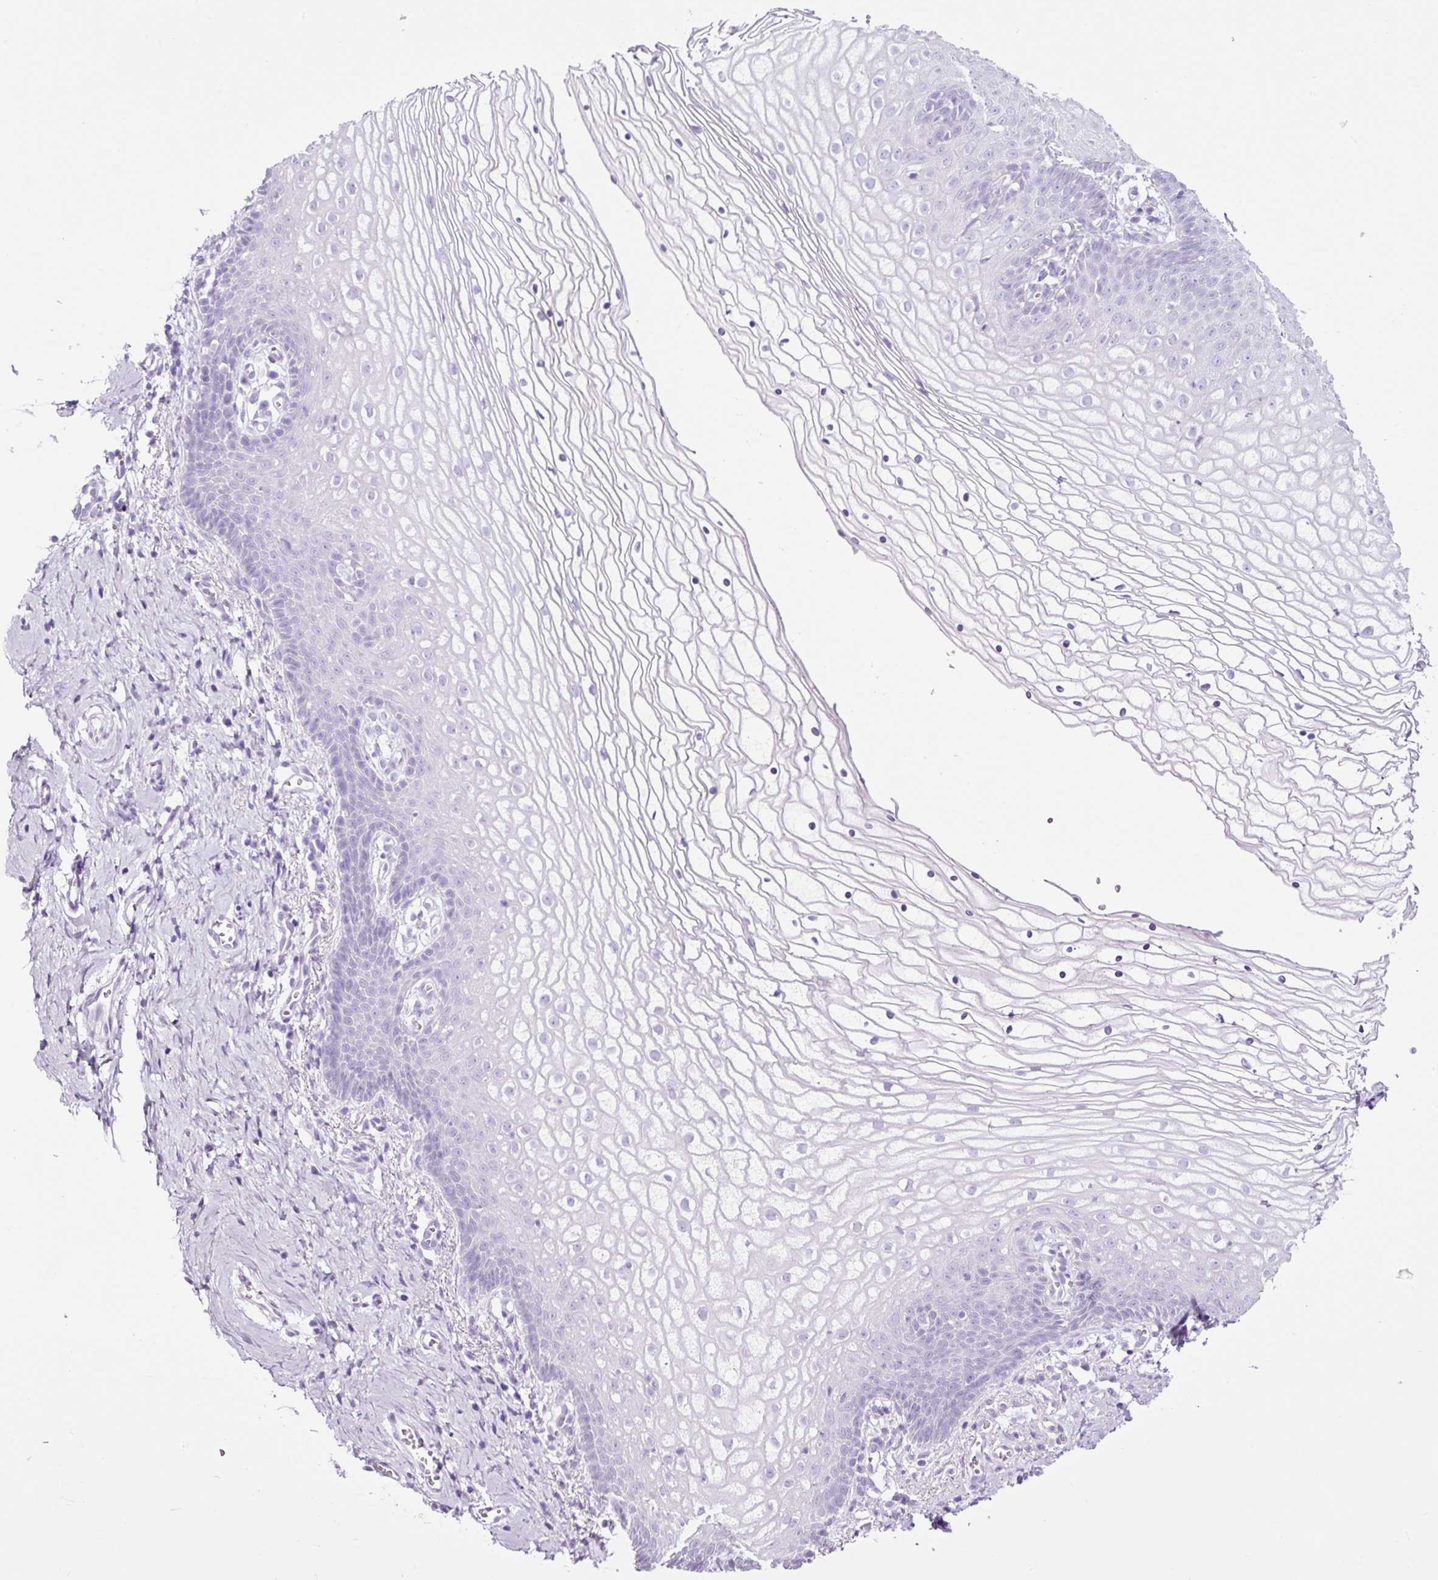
{"staining": {"intensity": "negative", "quantity": "none", "location": "none"}, "tissue": "vagina", "cell_type": "Squamous epithelial cells", "image_type": "normal", "snomed": [{"axis": "morphology", "description": "Normal tissue, NOS"}, {"axis": "topography", "description": "Vagina"}], "caption": "A high-resolution micrograph shows IHC staining of unremarkable vagina, which exhibits no significant staining in squamous epithelial cells.", "gene": "ADSS1", "patient": {"sex": "female", "age": 56}}